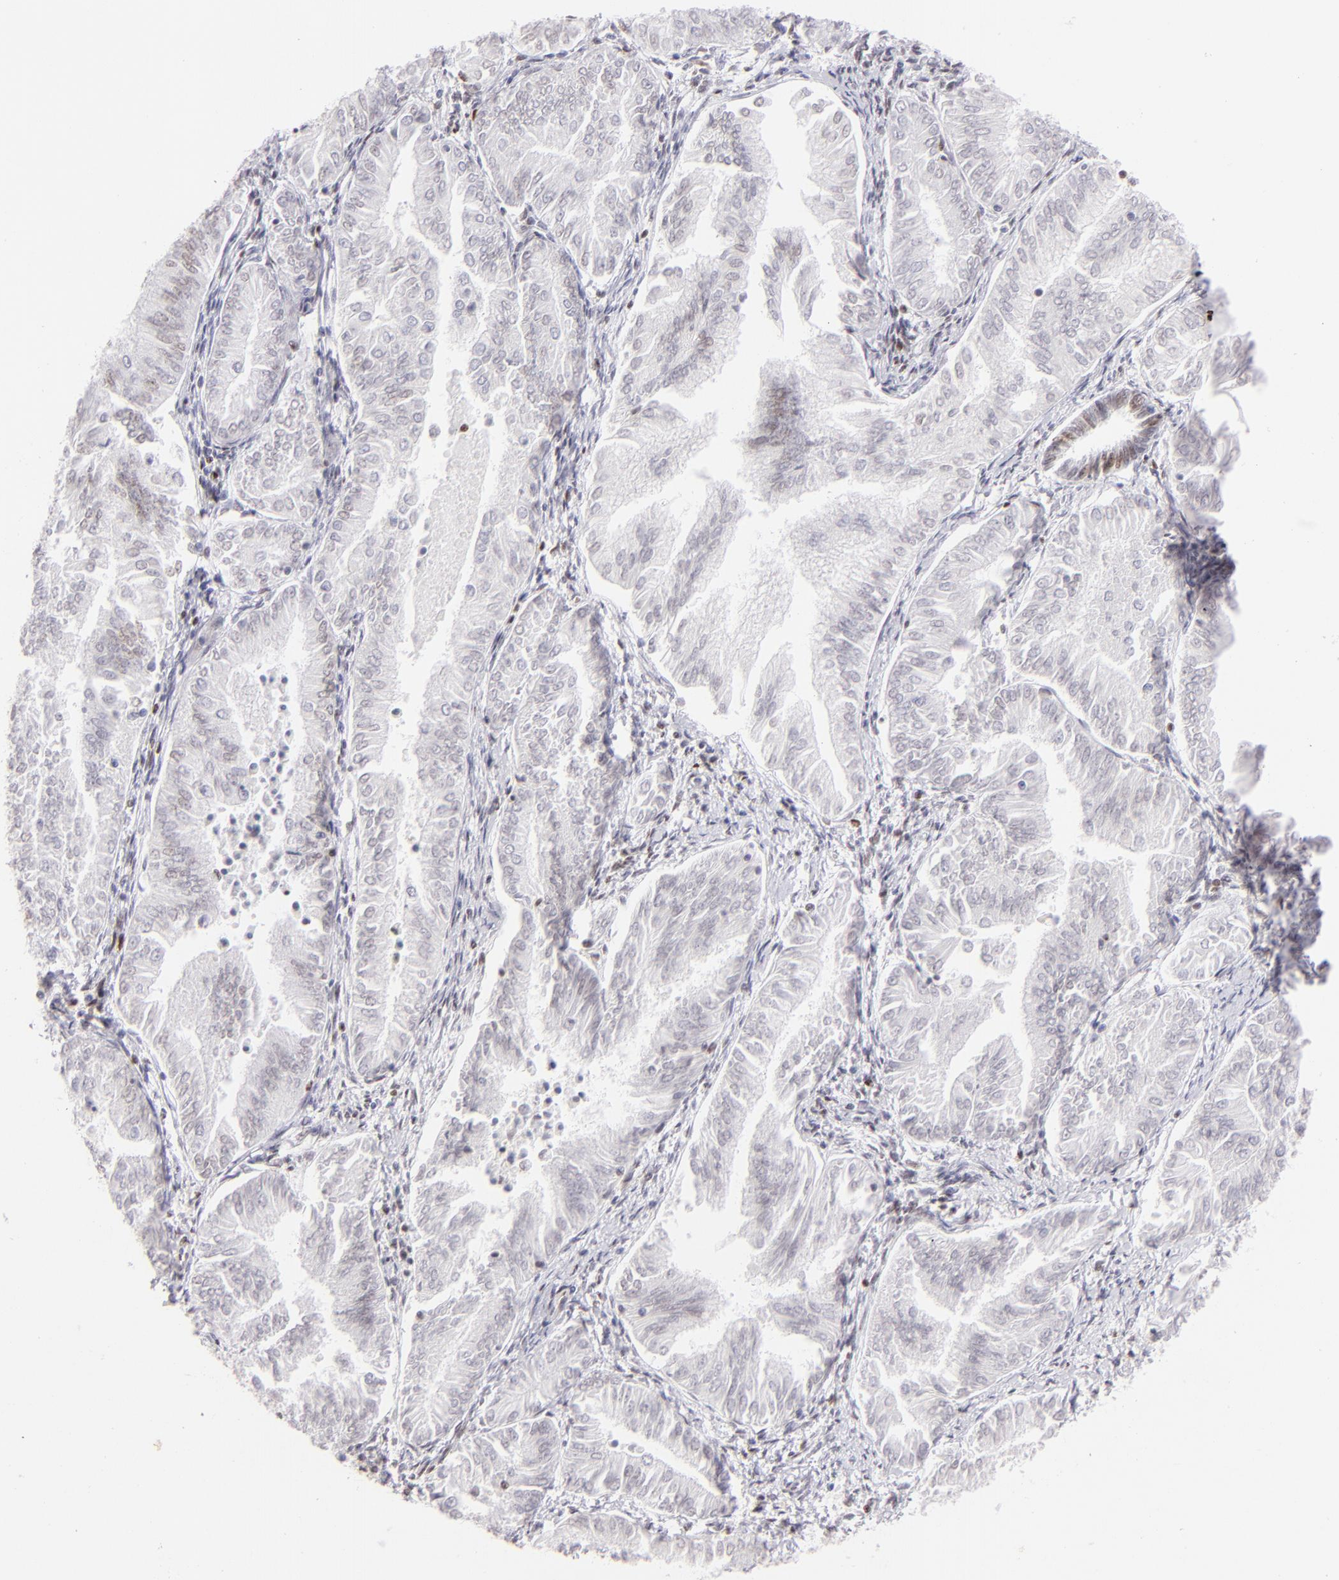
{"staining": {"intensity": "weak", "quantity": "<25%", "location": "nuclear"}, "tissue": "endometrial cancer", "cell_type": "Tumor cells", "image_type": "cancer", "snomed": [{"axis": "morphology", "description": "Adenocarcinoma, NOS"}, {"axis": "topography", "description": "Endometrium"}], "caption": "A histopathology image of endometrial adenocarcinoma stained for a protein shows no brown staining in tumor cells.", "gene": "POU2F1", "patient": {"sex": "female", "age": 53}}